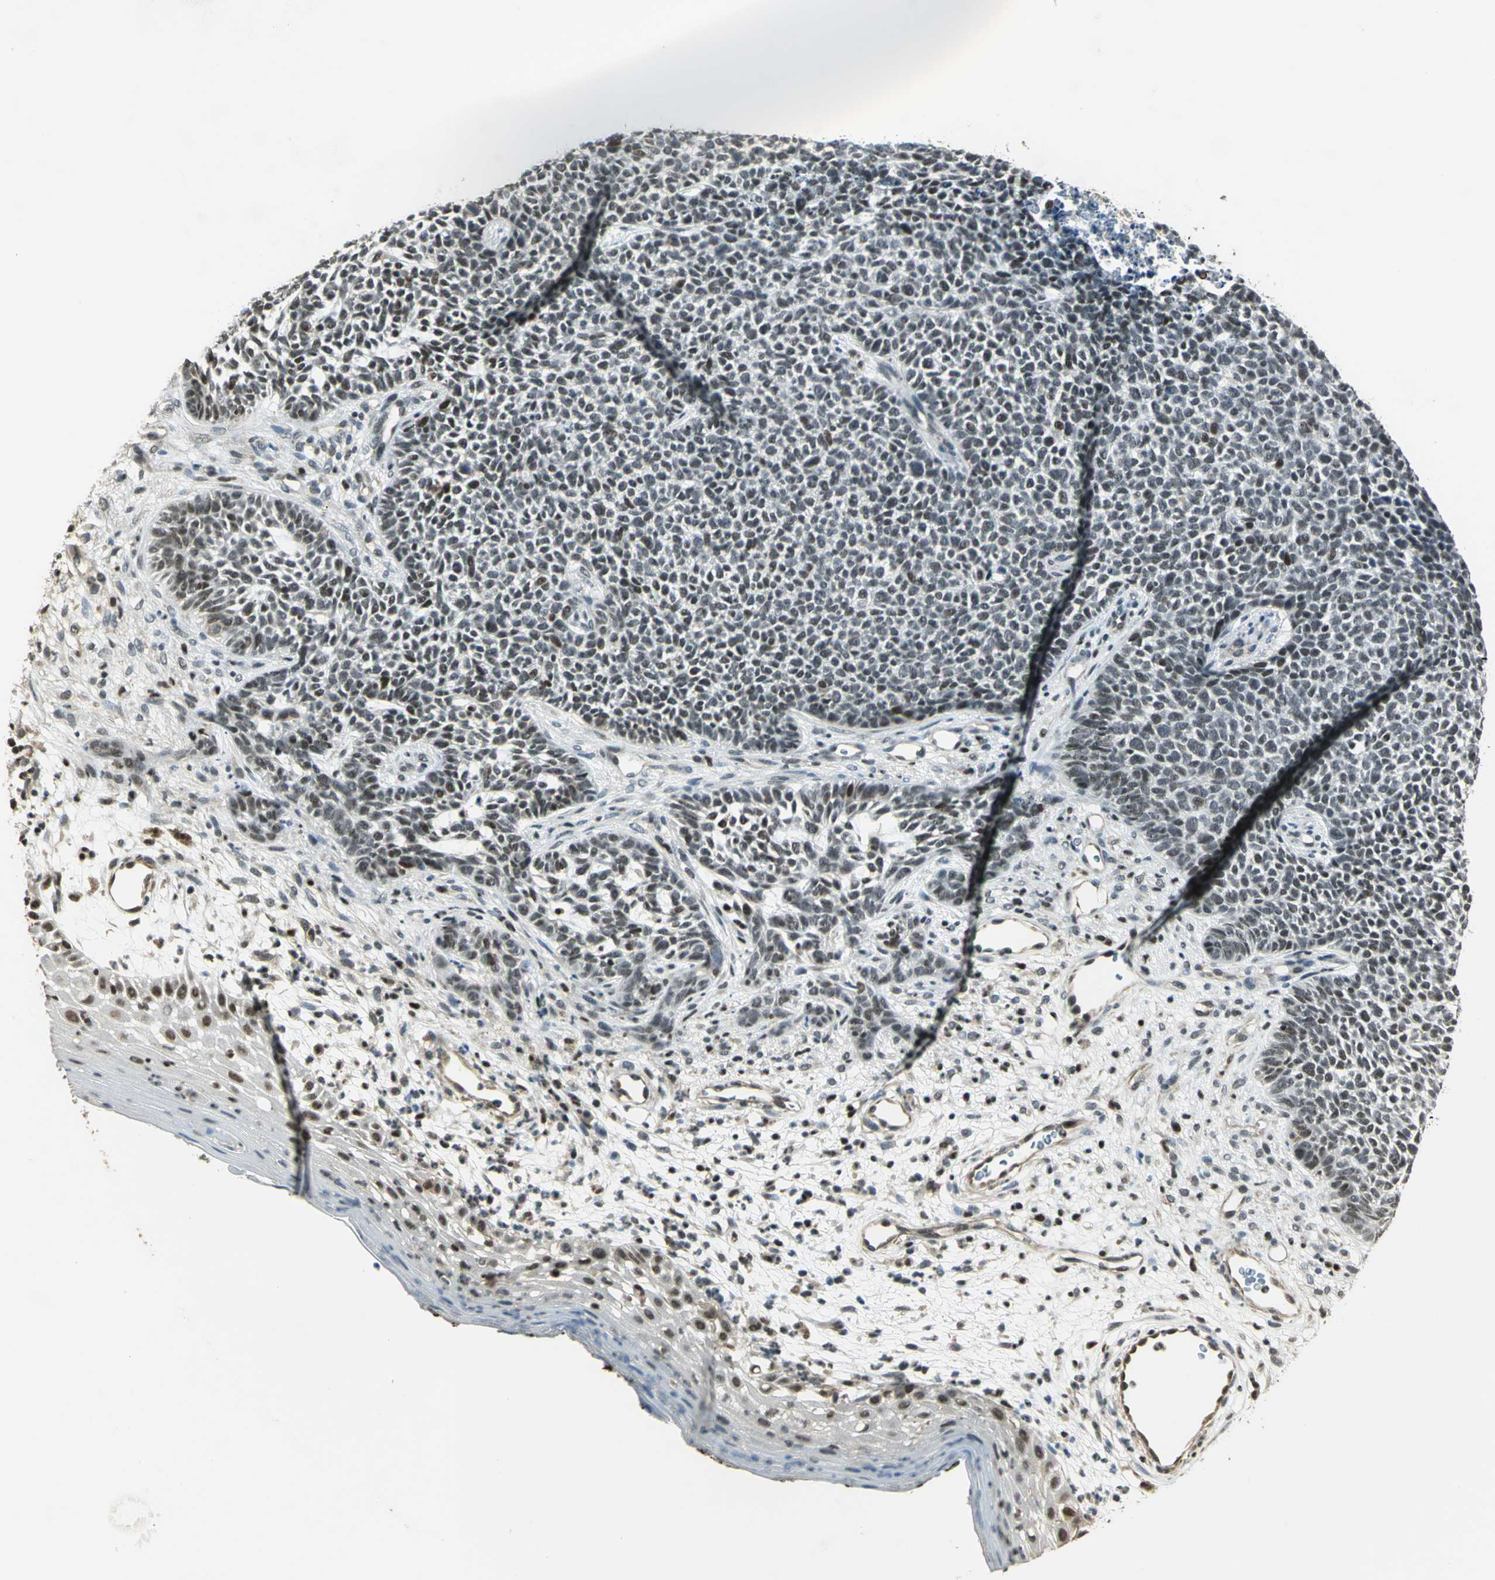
{"staining": {"intensity": "weak", "quantity": "25%-75%", "location": "nuclear"}, "tissue": "skin cancer", "cell_type": "Tumor cells", "image_type": "cancer", "snomed": [{"axis": "morphology", "description": "Basal cell carcinoma"}, {"axis": "topography", "description": "Skin"}], "caption": "A micrograph of human skin cancer stained for a protein exhibits weak nuclear brown staining in tumor cells.", "gene": "ELF1", "patient": {"sex": "female", "age": 84}}